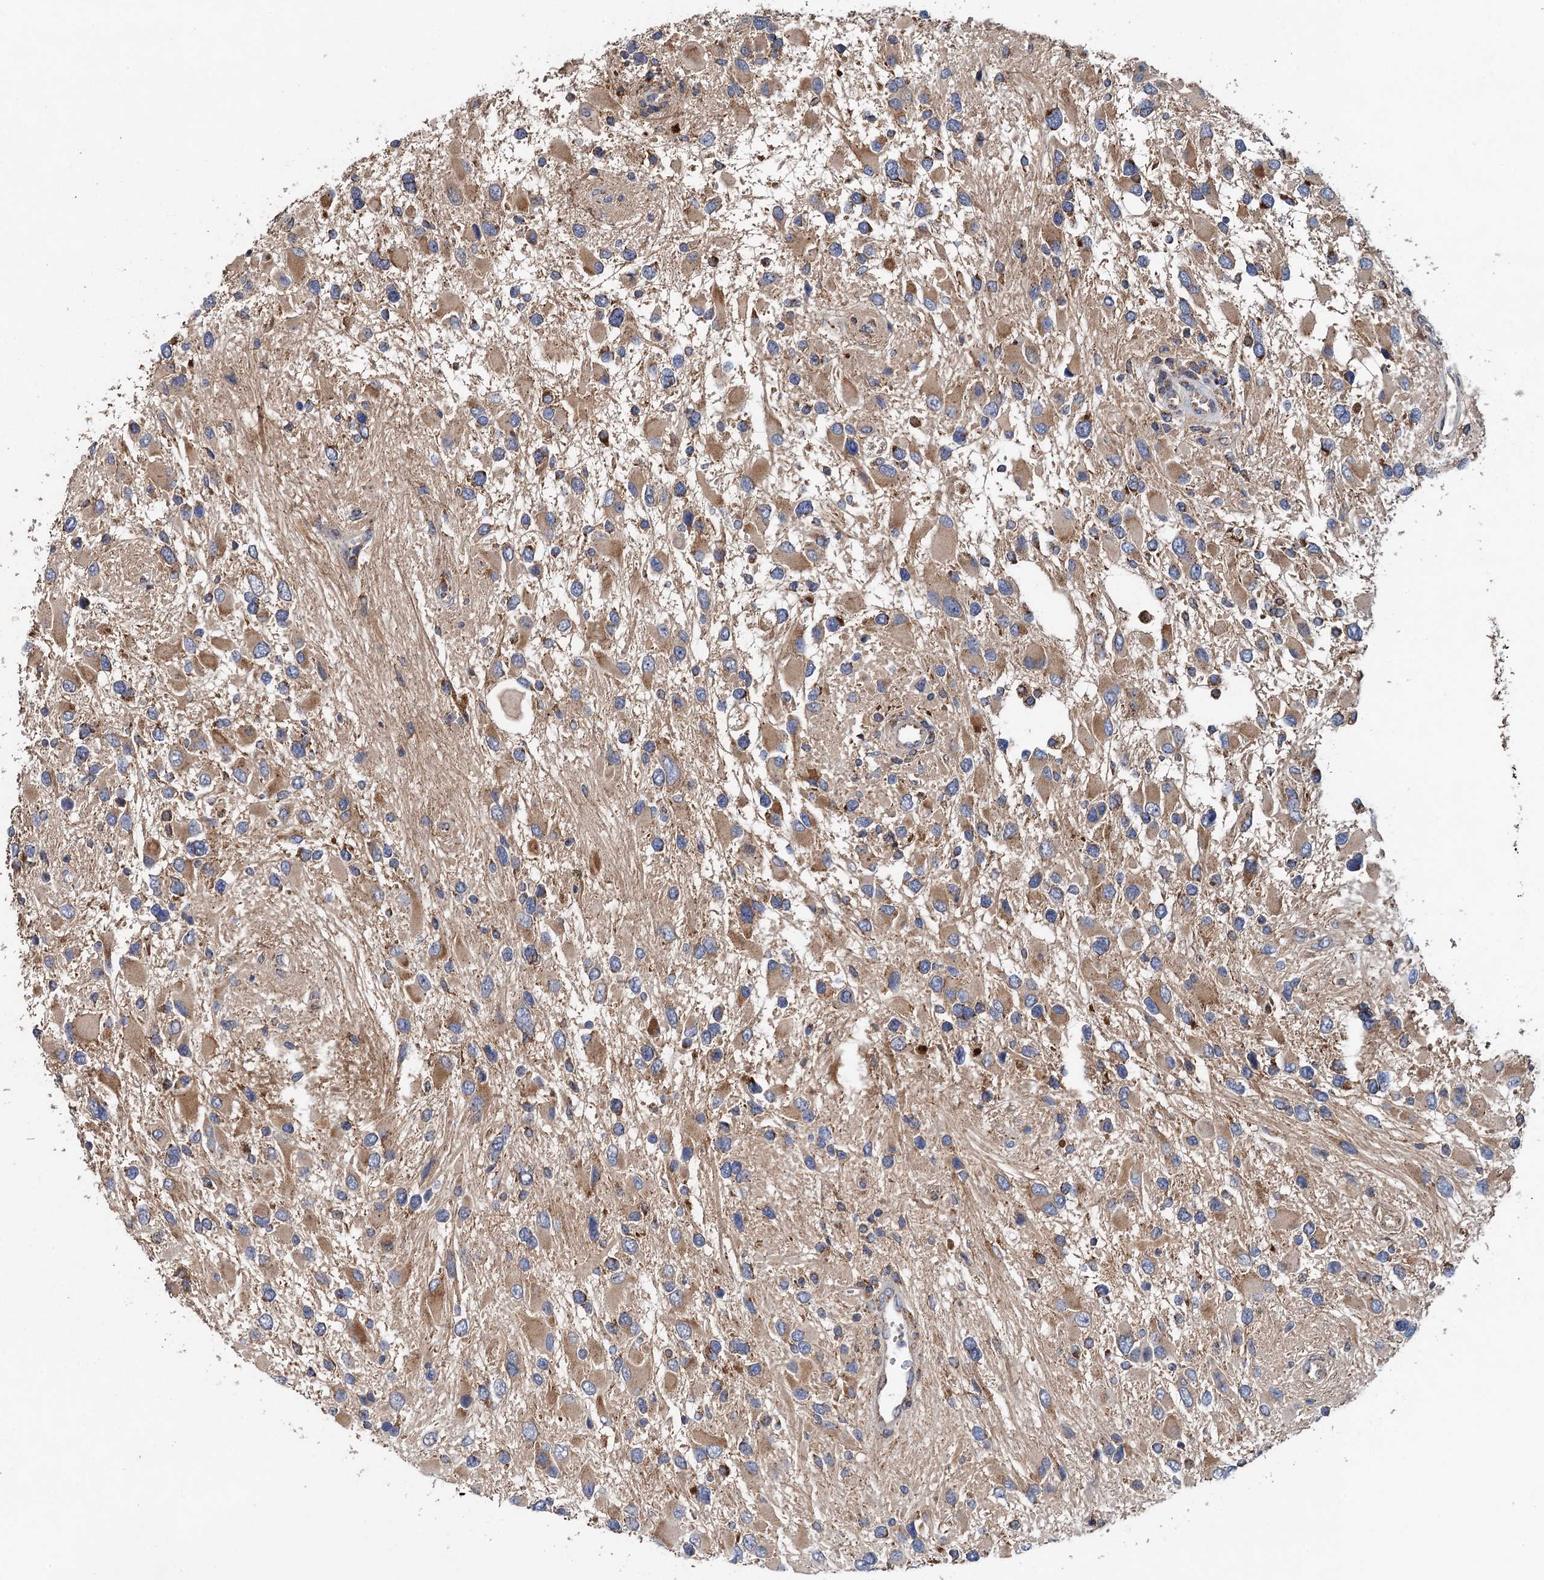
{"staining": {"intensity": "moderate", "quantity": ">75%", "location": "cytoplasmic/membranous"}, "tissue": "glioma", "cell_type": "Tumor cells", "image_type": "cancer", "snomed": [{"axis": "morphology", "description": "Glioma, malignant, High grade"}, {"axis": "topography", "description": "Brain"}], "caption": "Malignant high-grade glioma tissue reveals moderate cytoplasmic/membranous staining in approximately >75% of tumor cells, visualized by immunohistochemistry.", "gene": "BCS1L", "patient": {"sex": "male", "age": 53}}